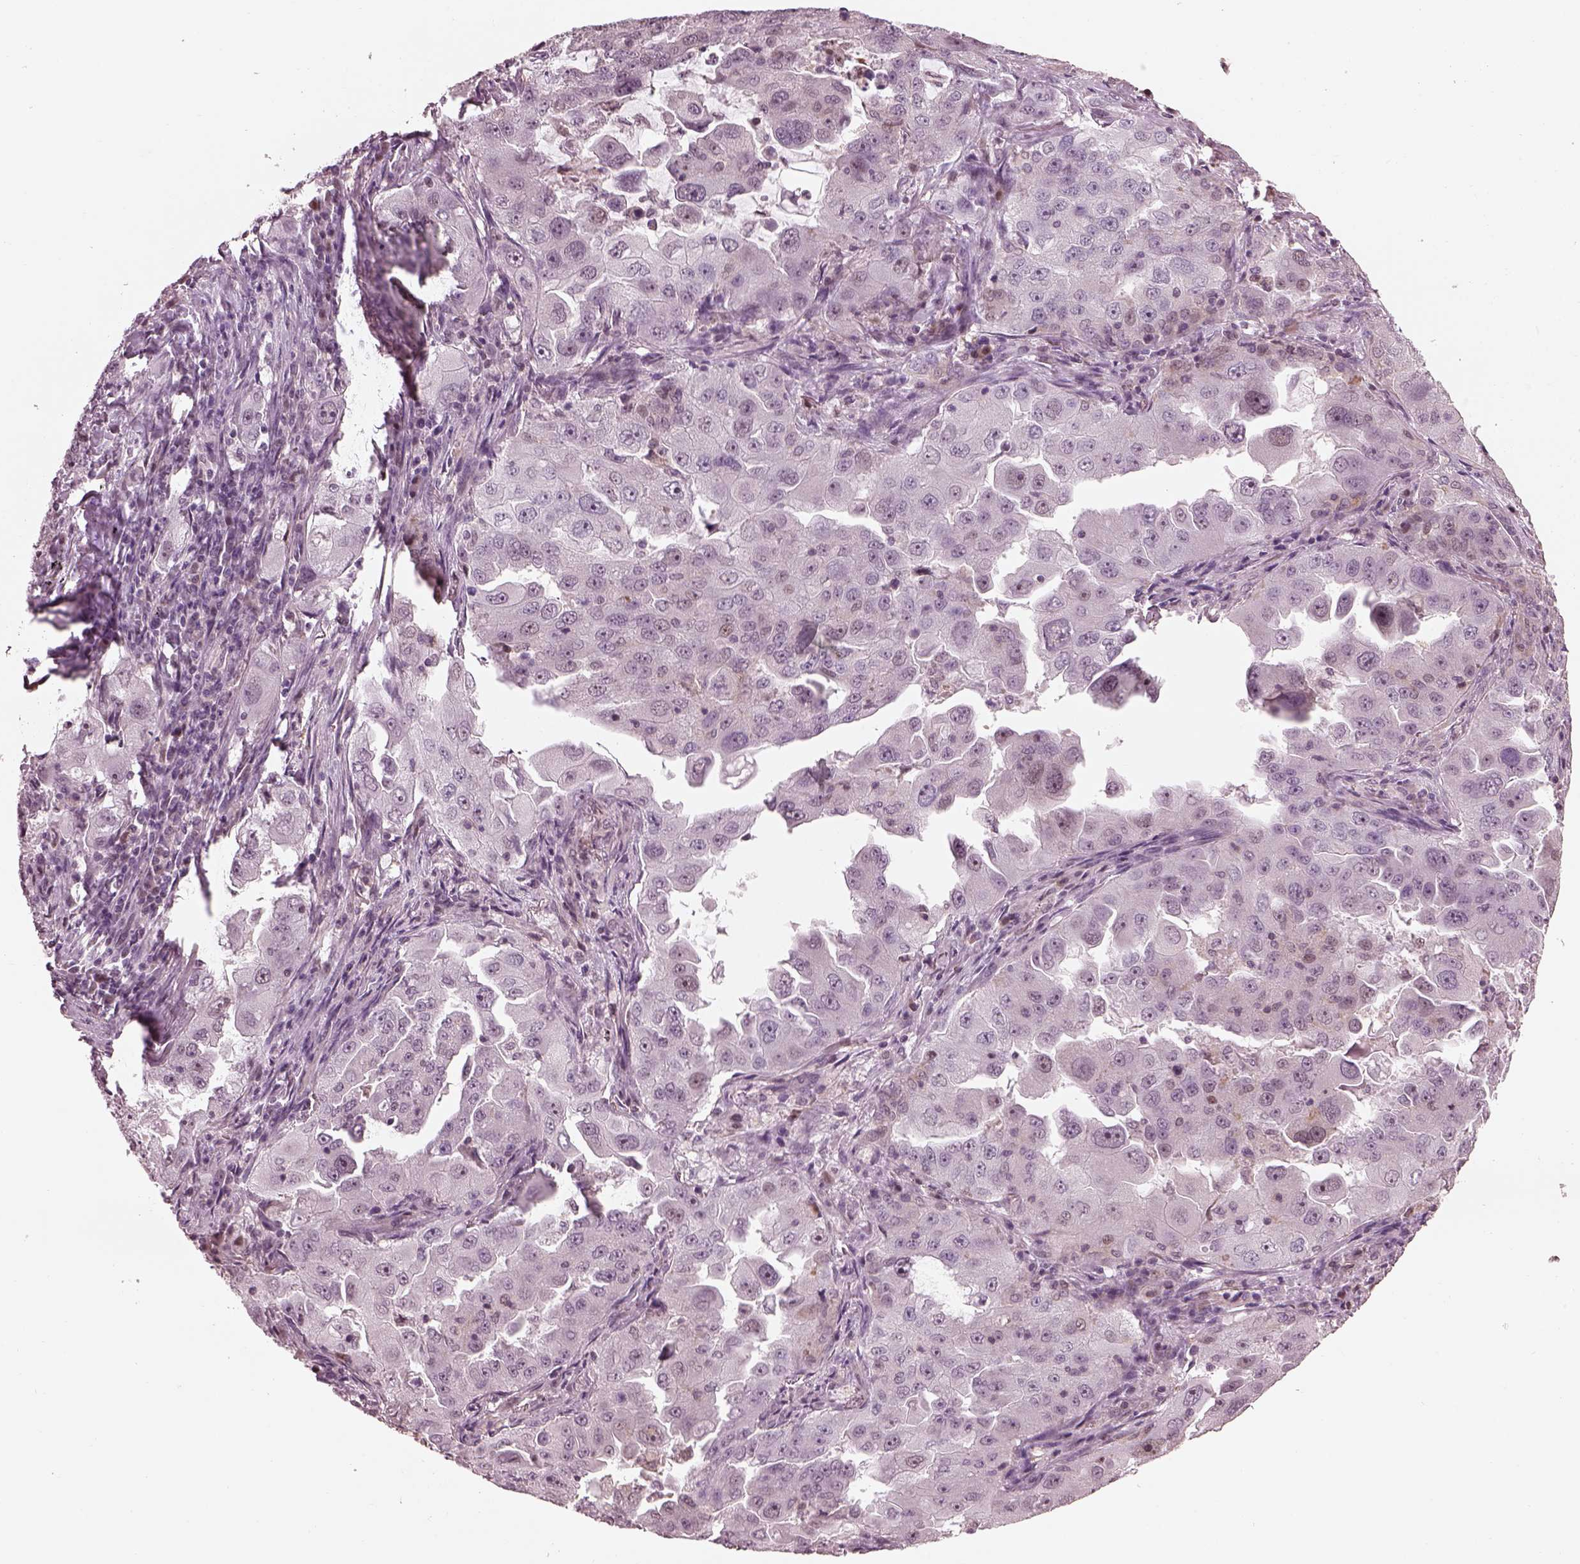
{"staining": {"intensity": "negative", "quantity": "none", "location": "none"}, "tissue": "lung cancer", "cell_type": "Tumor cells", "image_type": "cancer", "snomed": [{"axis": "morphology", "description": "Adenocarcinoma, NOS"}, {"axis": "topography", "description": "Lung"}], "caption": "Tumor cells show no significant staining in lung adenocarcinoma.", "gene": "BFSP1", "patient": {"sex": "female", "age": 61}}